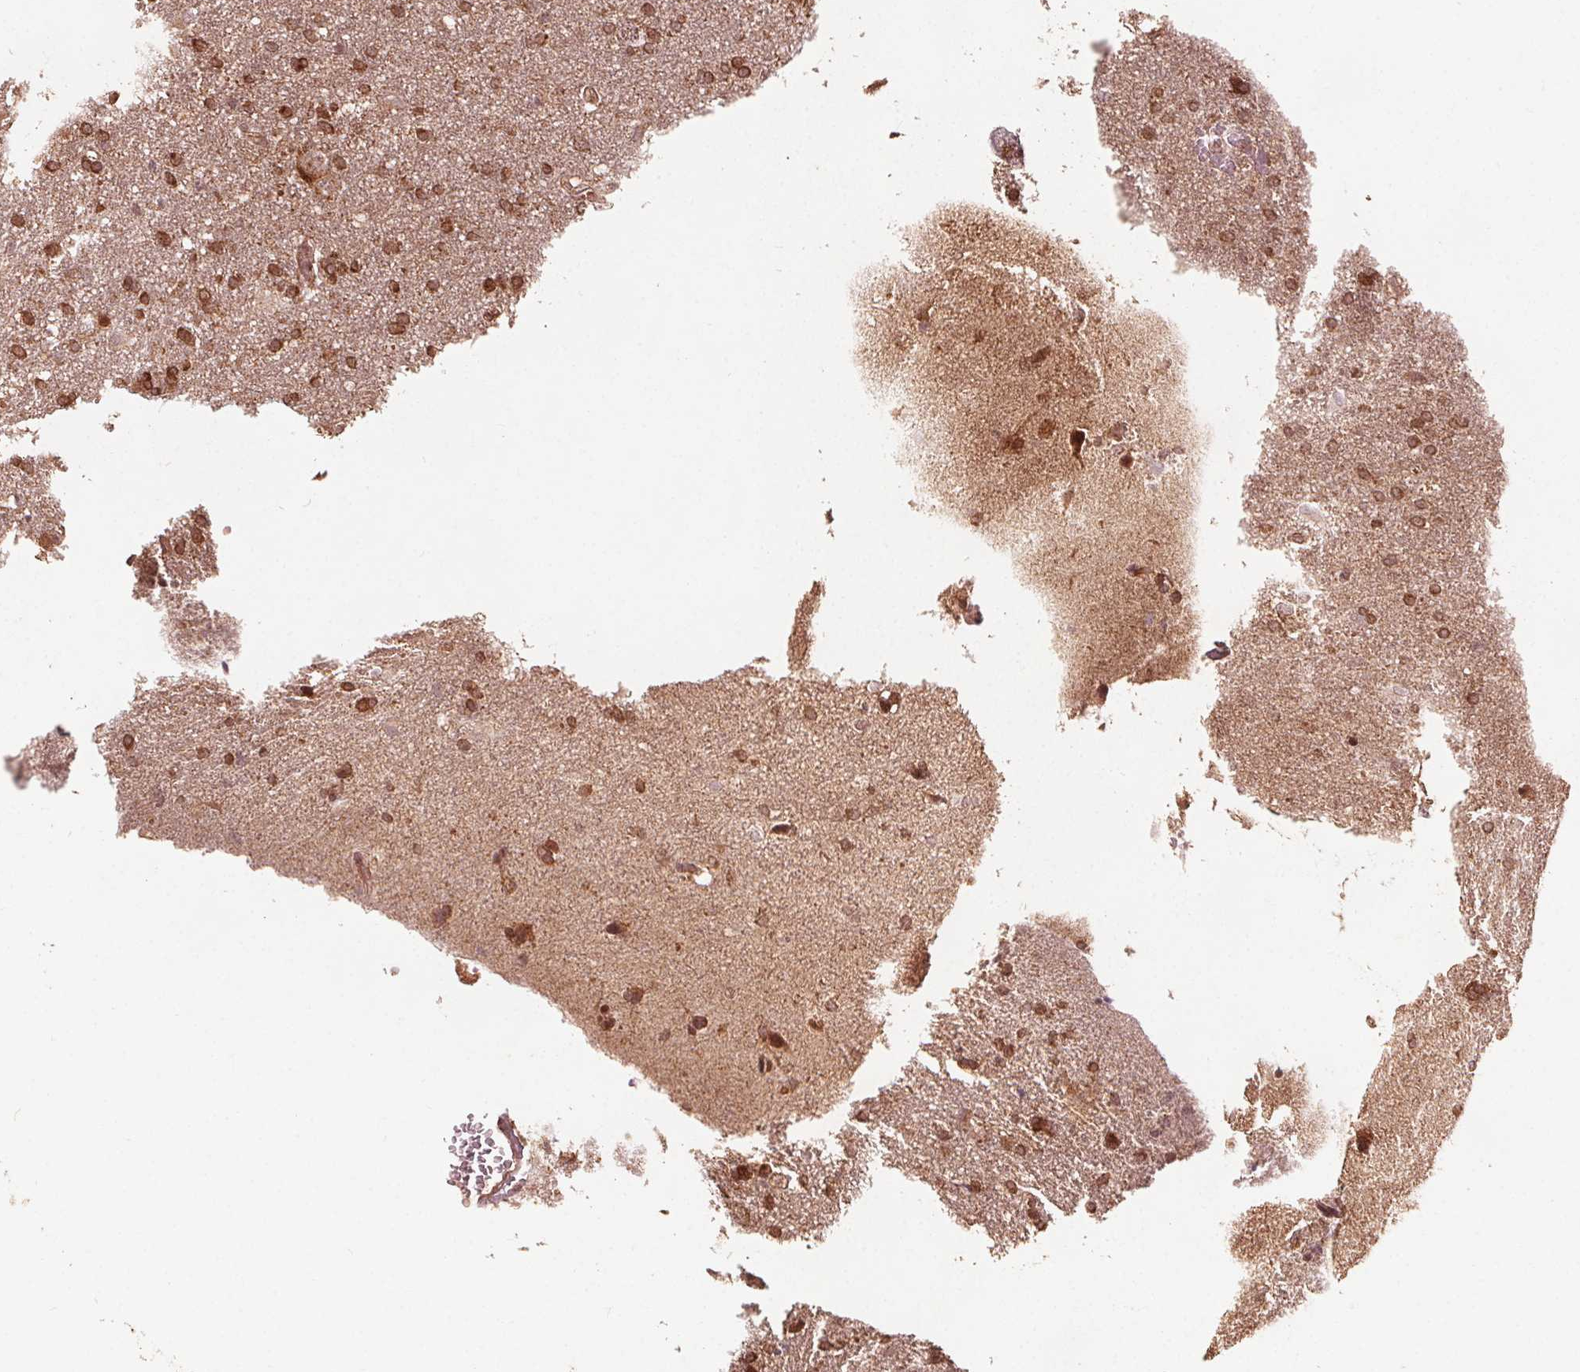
{"staining": {"intensity": "moderate", "quantity": ">75%", "location": "cytoplasmic/membranous,nuclear"}, "tissue": "glioma", "cell_type": "Tumor cells", "image_type": "cancer", "snomed": [{"axis": "morphology", "description": "Glioma, malignant, Low grade"}, {"axis": "topography", "description": "Brain"}], "caption": "Immunohistochemistry staining of glioma, which reveals medium levels of moderate cytoplasmic/membranous and nuclear staining in approximately >75% of tumor cells indicating moderate cytoplasmic/membranous and nuclear protein positivity. The staining was performed using DAB (3,3'-diaminobenzidine) (brown) for protein detection and nuclei were counterstained in hematoxylin (blue).", "gene": "AIP", "patient": {"sex": "male", "age": 66}}